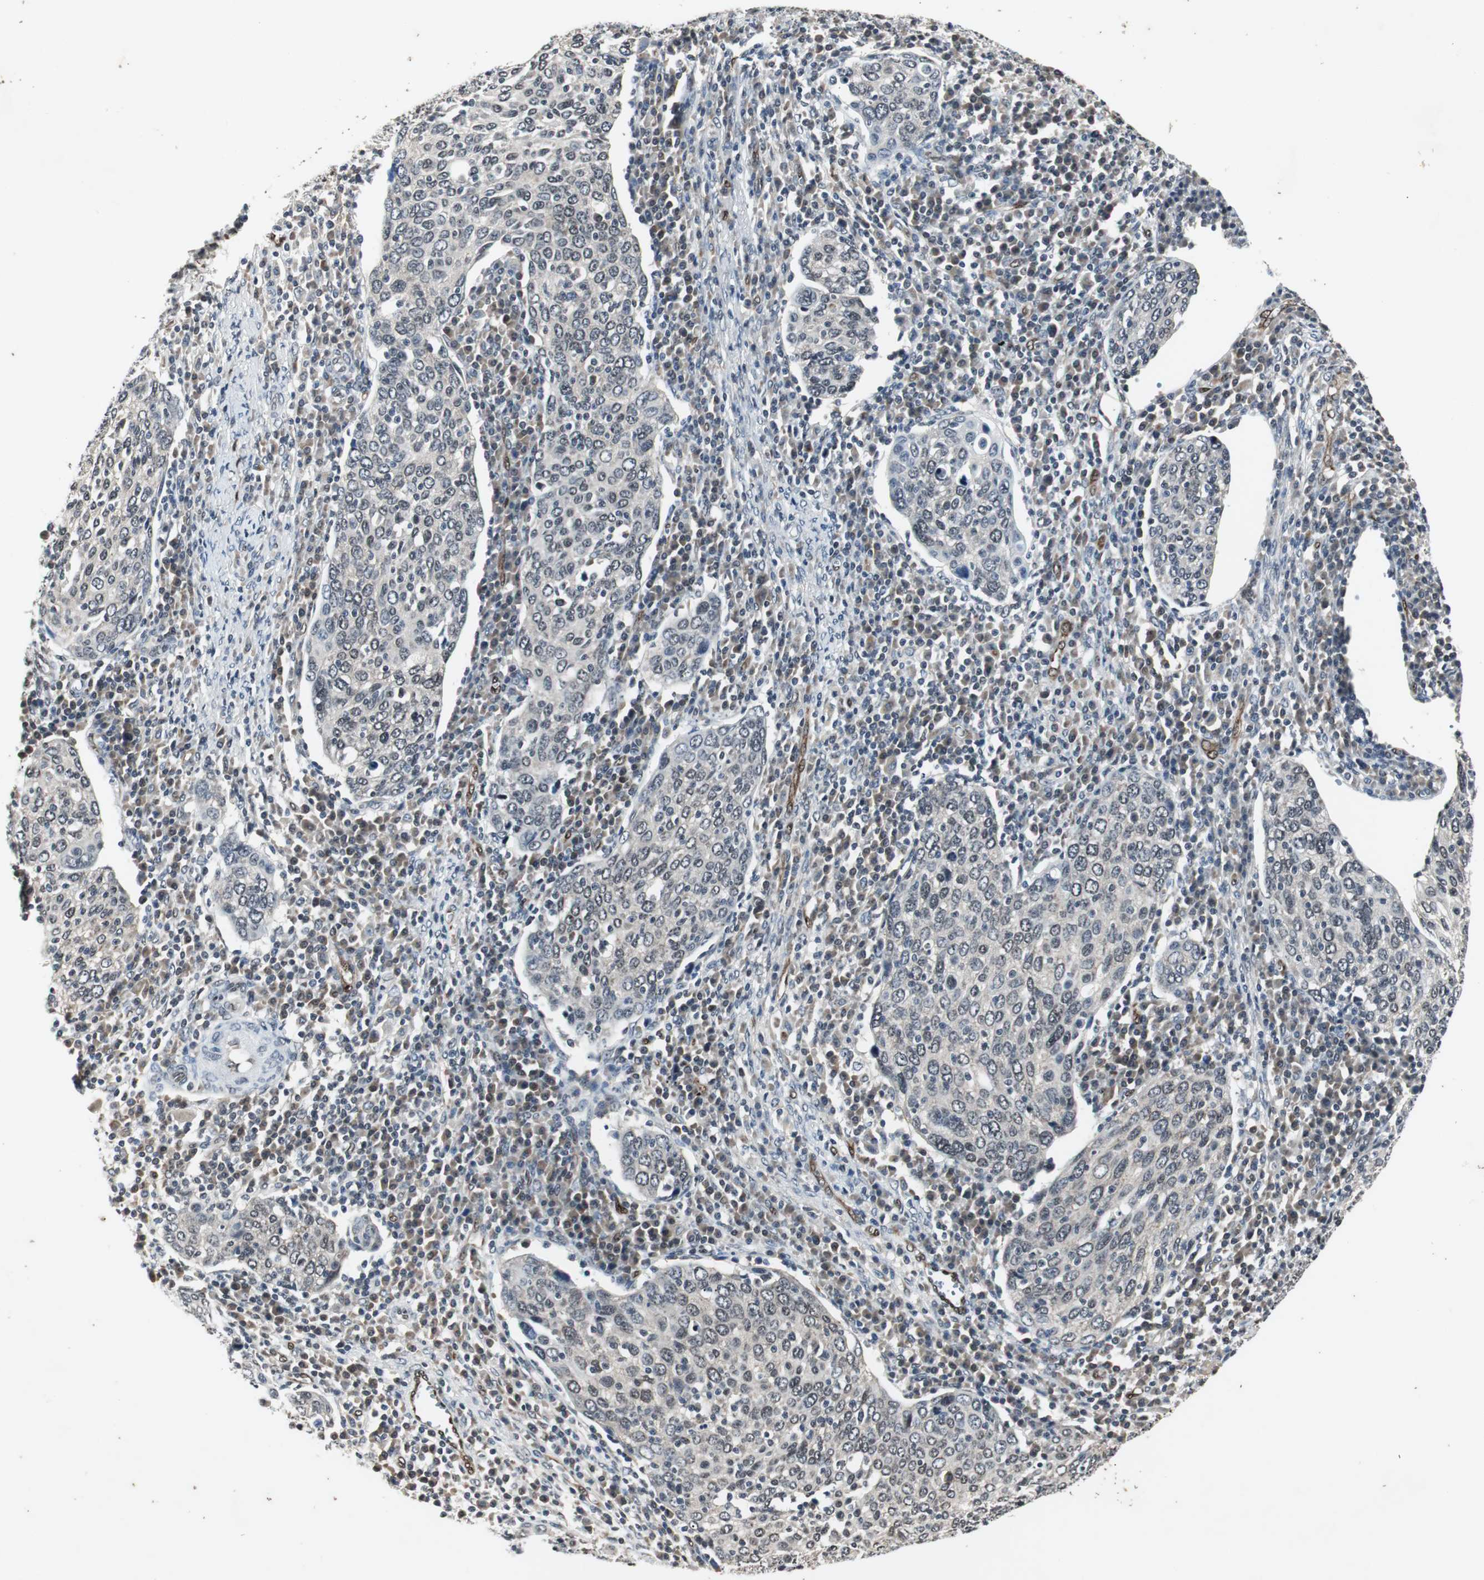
{"staining": {"intensity": "negative", "quantity": "none", "location": "none"}, "tissue": "cervical cancer", "cell_type": "Tumor cells", "image_type": "cancer", "snomed": [{"axis": "morphology", "description": "Squamous cell carcinoma, NOS"}, {"axis": "topography", "description": "Cervix"}], "caption": "Tumor cells show no significant expression in cervical cancer.", "gene": "SMAD1", "patient": {"sex": "female", "age": 40}}